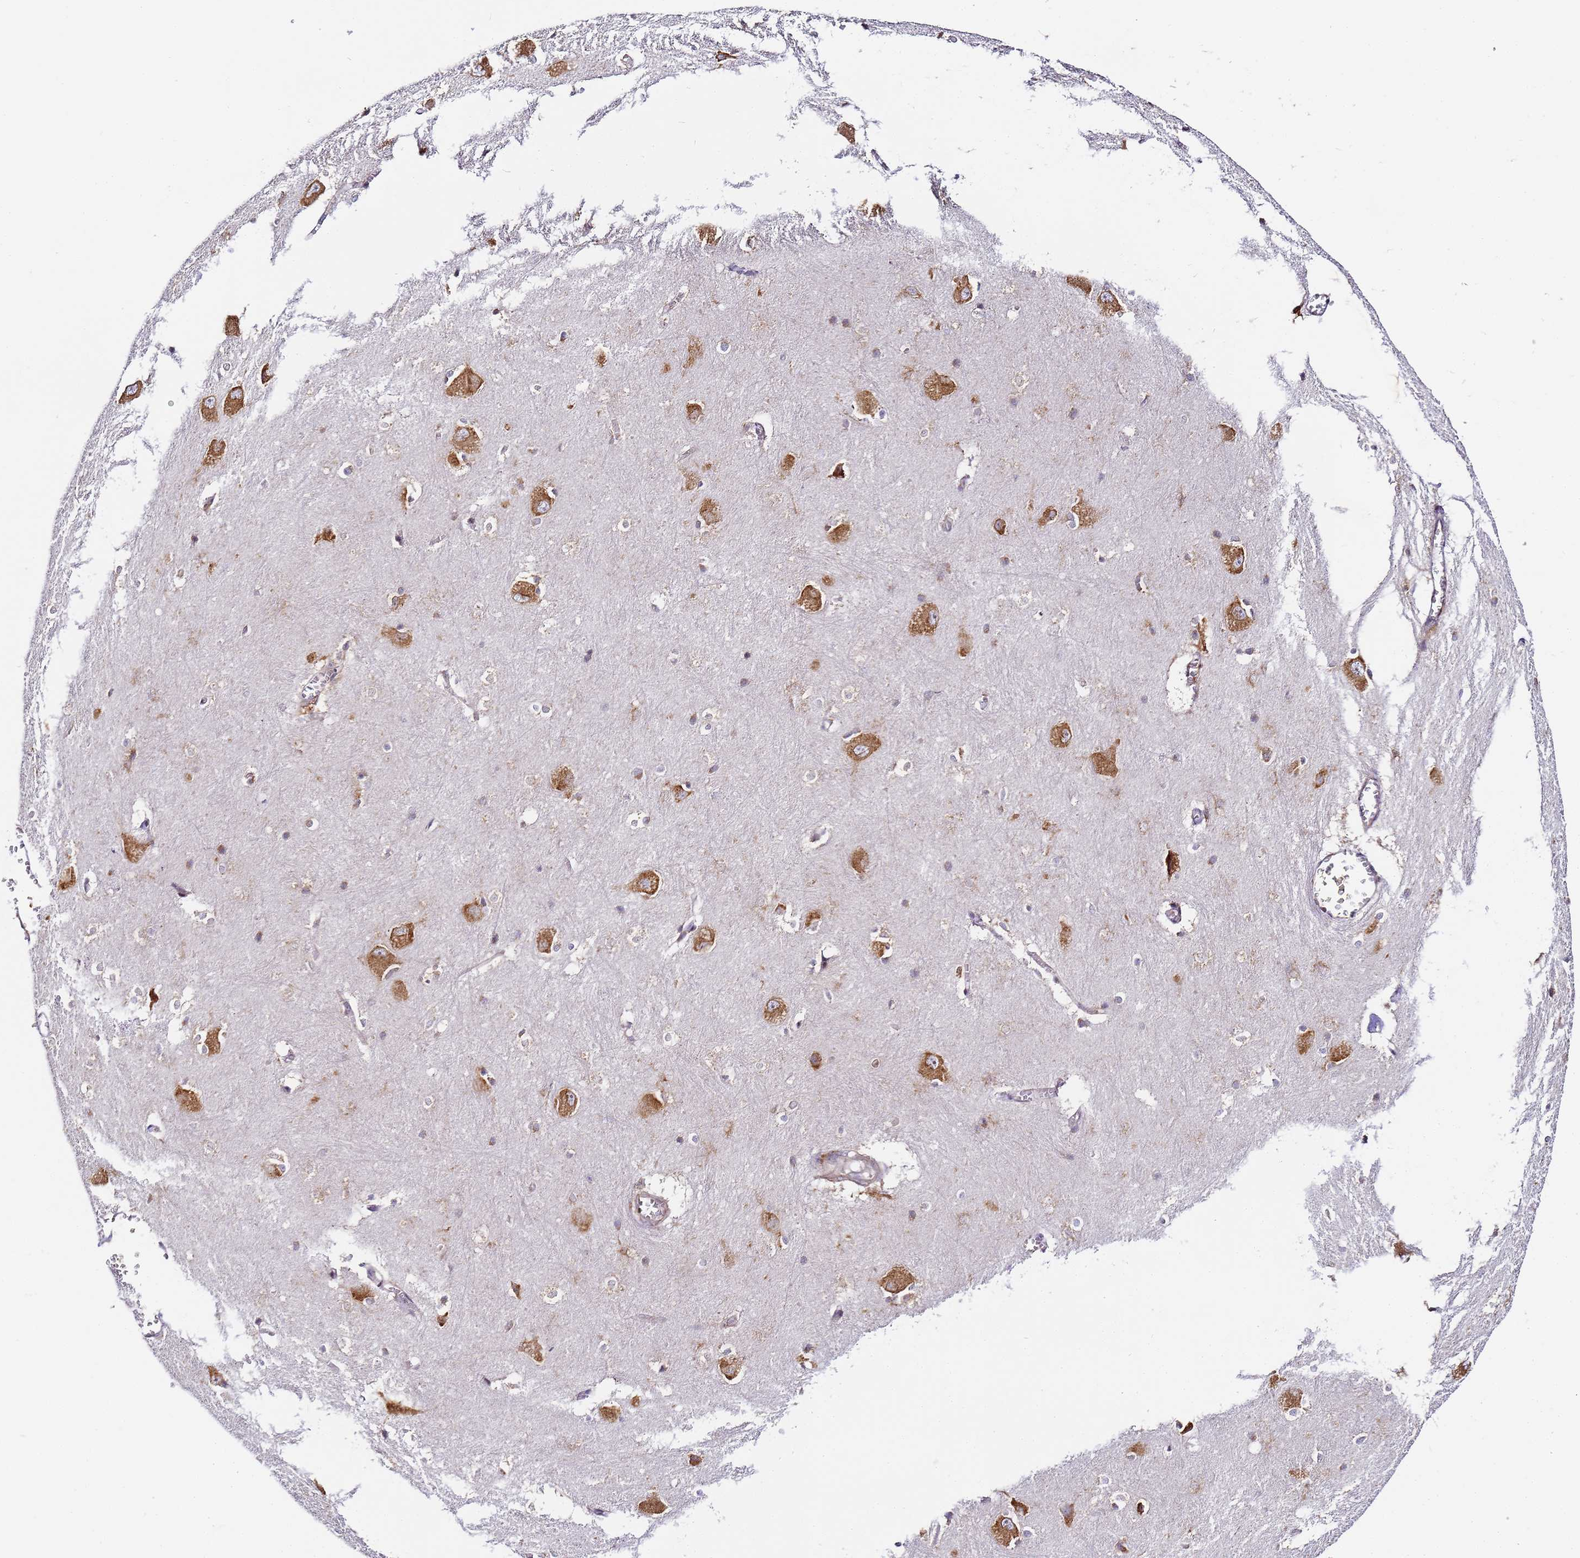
{"staining": {"intensity": "moderate", "quantity": "25%-75%", "location": "cytoplasmic/membranous"}, "tissue": "caudate", "cell_type": "Glial cells", "image_type": "normal", "snomed": [{"axis": "morphology", "description": "Normal tissue, NOS"}, {"axis": "topography", "description": "Lateral ventricle wall"}], "caption": "Caudate stained with IHC demonstrates moderate cytoplasmic/membranous positivity in about 25%-75% of glial cells. The staining was performed using DAB (3,3'-diaminobenzidine), with brown indicating positive protein expression. Nuclei are stained blue with hematoxylin.", "gene": "RPL13A", "patient": {"sex": "male", "age": 37}}